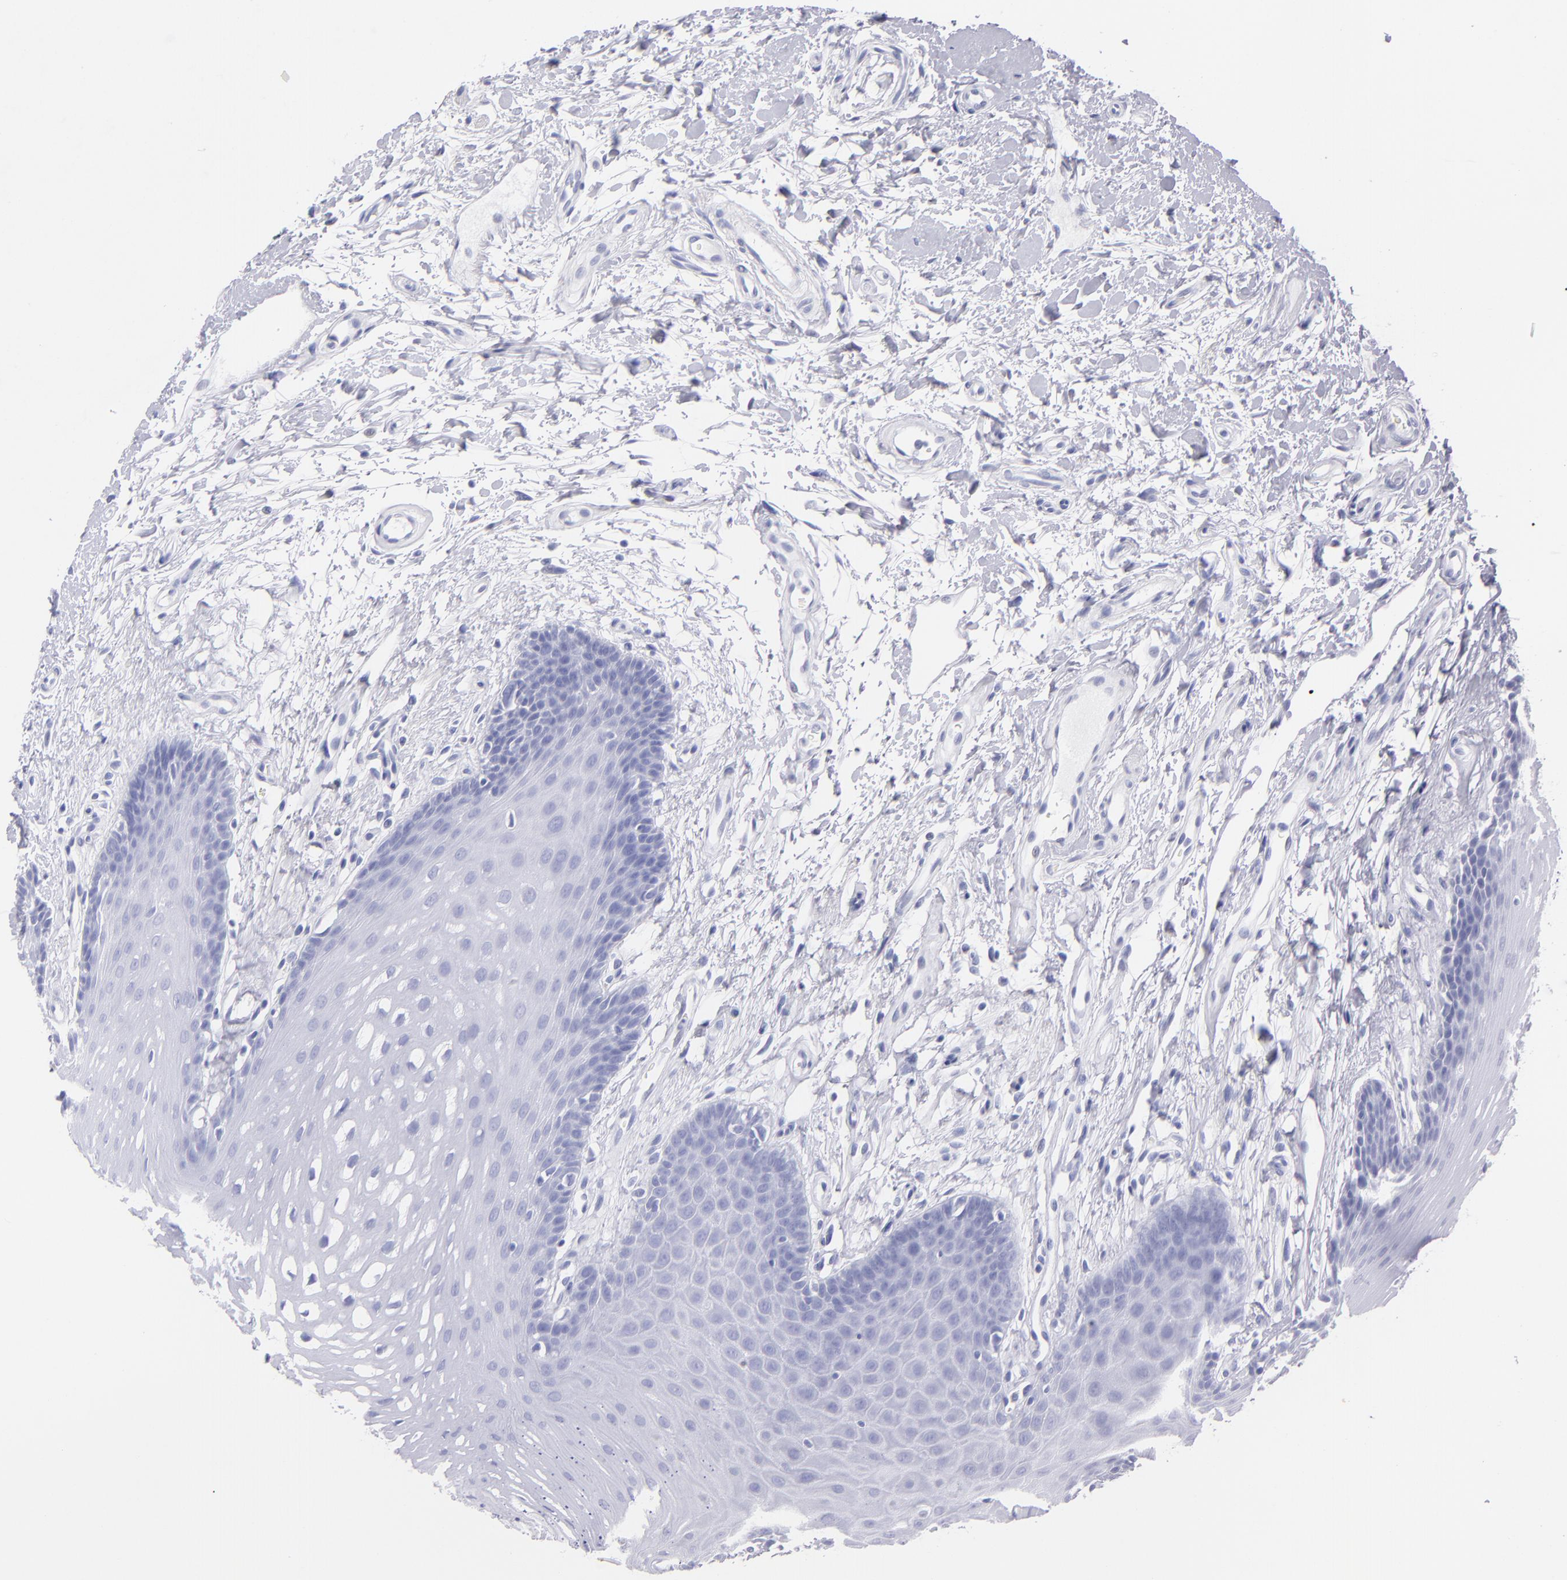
{"staining": {"intensity": "negative", "quantity": "none", "location": "none"}, "tissue": "oral mucosa", "cell_type": "Squamous epithelial cells", "image_type": "normal", "snomed": [{"axis": "morphology", "description": "Normal tissue, NOS"}, {"axis": "topography", "description": "Oral tissue"}], "caption": "The histopathology image exhibits no staining of squamous epithelial cells in benign oral mucosa. (Immunohistochemistry, brightfield microscopy, high magnification).", "gene": "PRPH", "patient": {"sex": "male", "age": 62}}